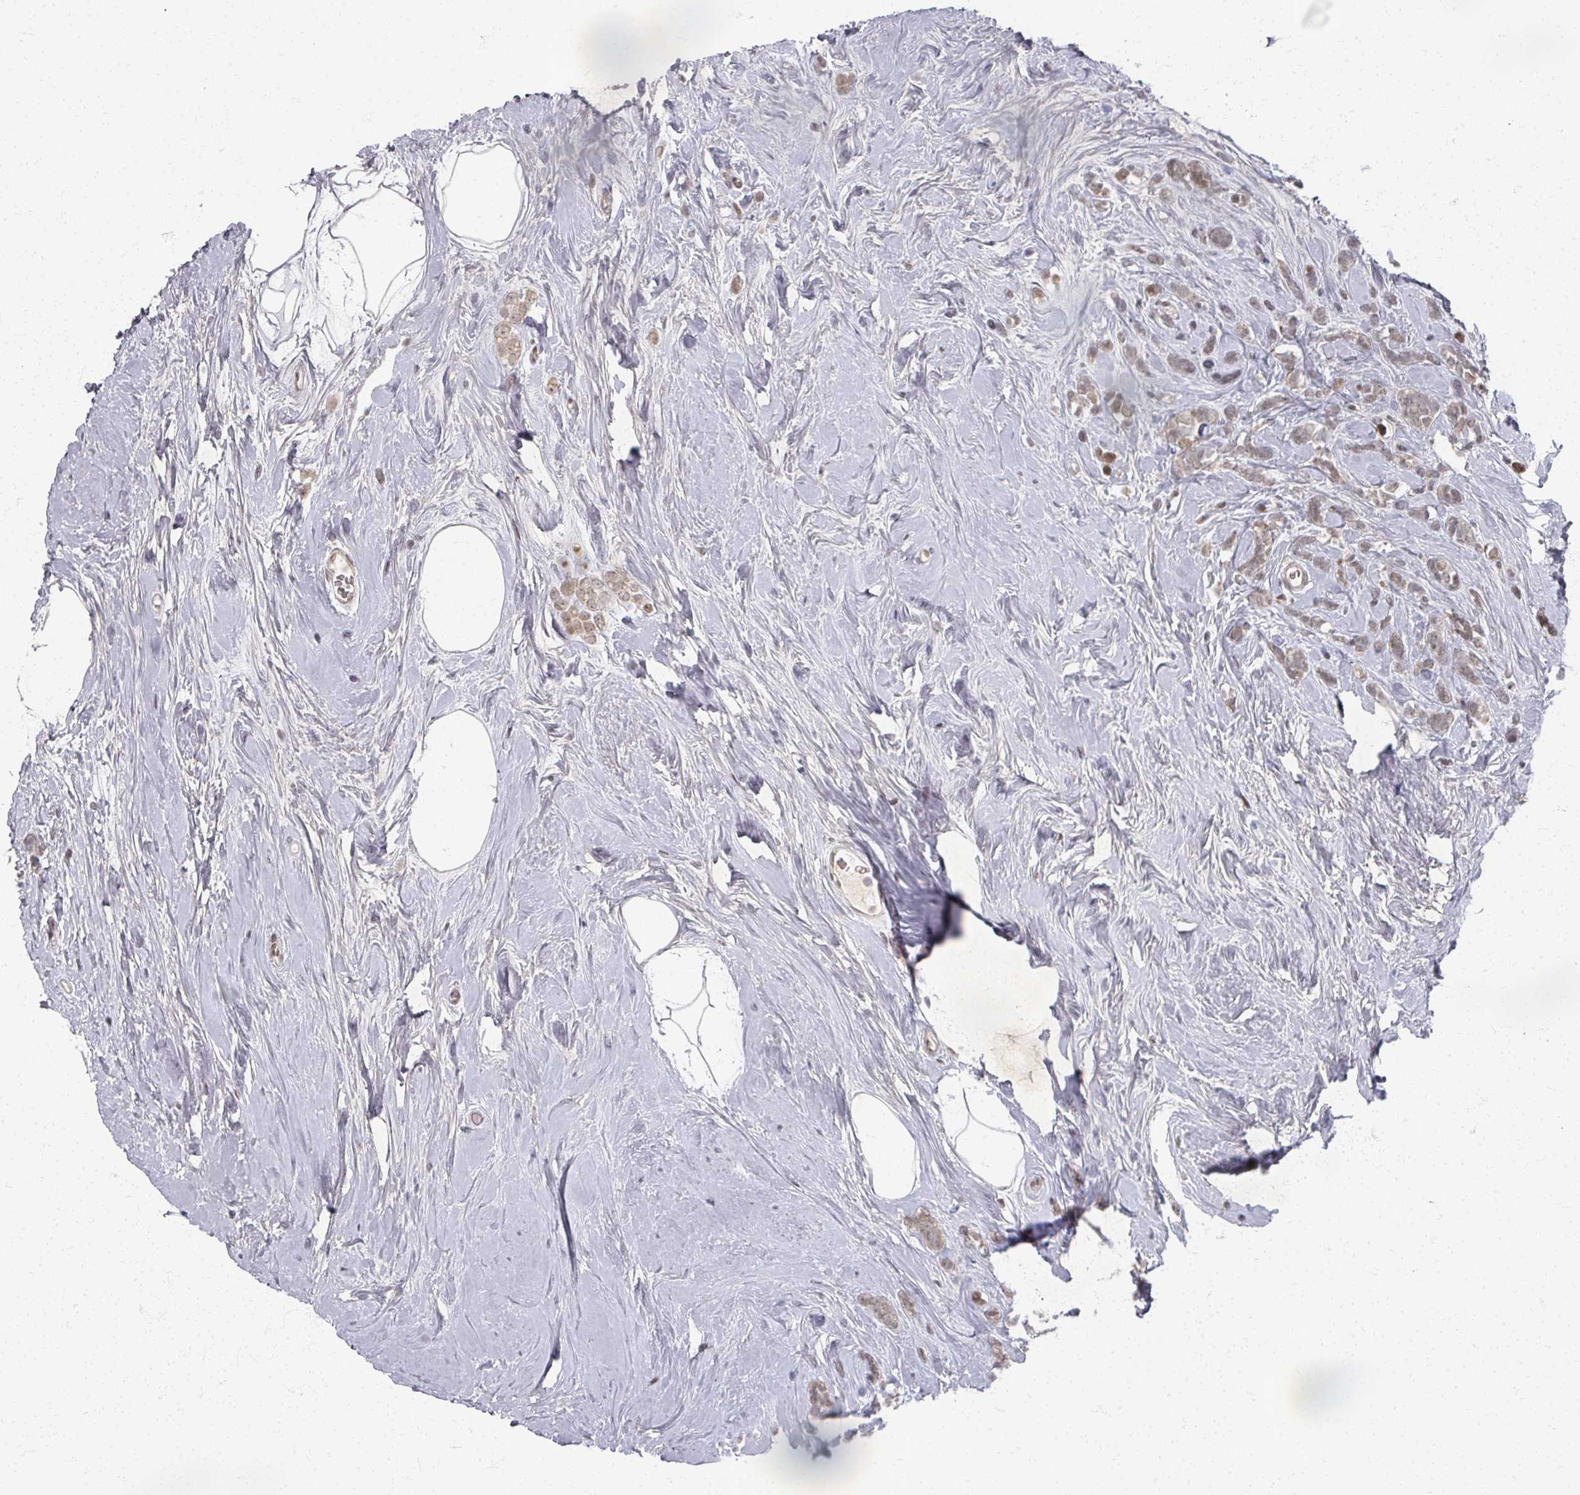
{"staining": {"intensity": "weak", "quantity": ">75%", "location": "cytoplasmic/membranous,nuclear"}, "tissue": "breast cancer", "cell_type": "Tumor cells", "image_type": "cancer", "snomed": [{"axis": "morphology", "description": "Duct carcinoma"}, {"axis": "topography", "description": "Breast"}], "caption": "Brown immunohistochemical staining in breast cancer (intraductal carcinoma) reveals weak cytoplasmic/membranous and nuclear positivity in approximately >75% of tumor cells. (Brightfield microscopy of DAB IHC at high magnification).", "gene": "PSKH1", "patient": {"sex": "female", "age": 75}}